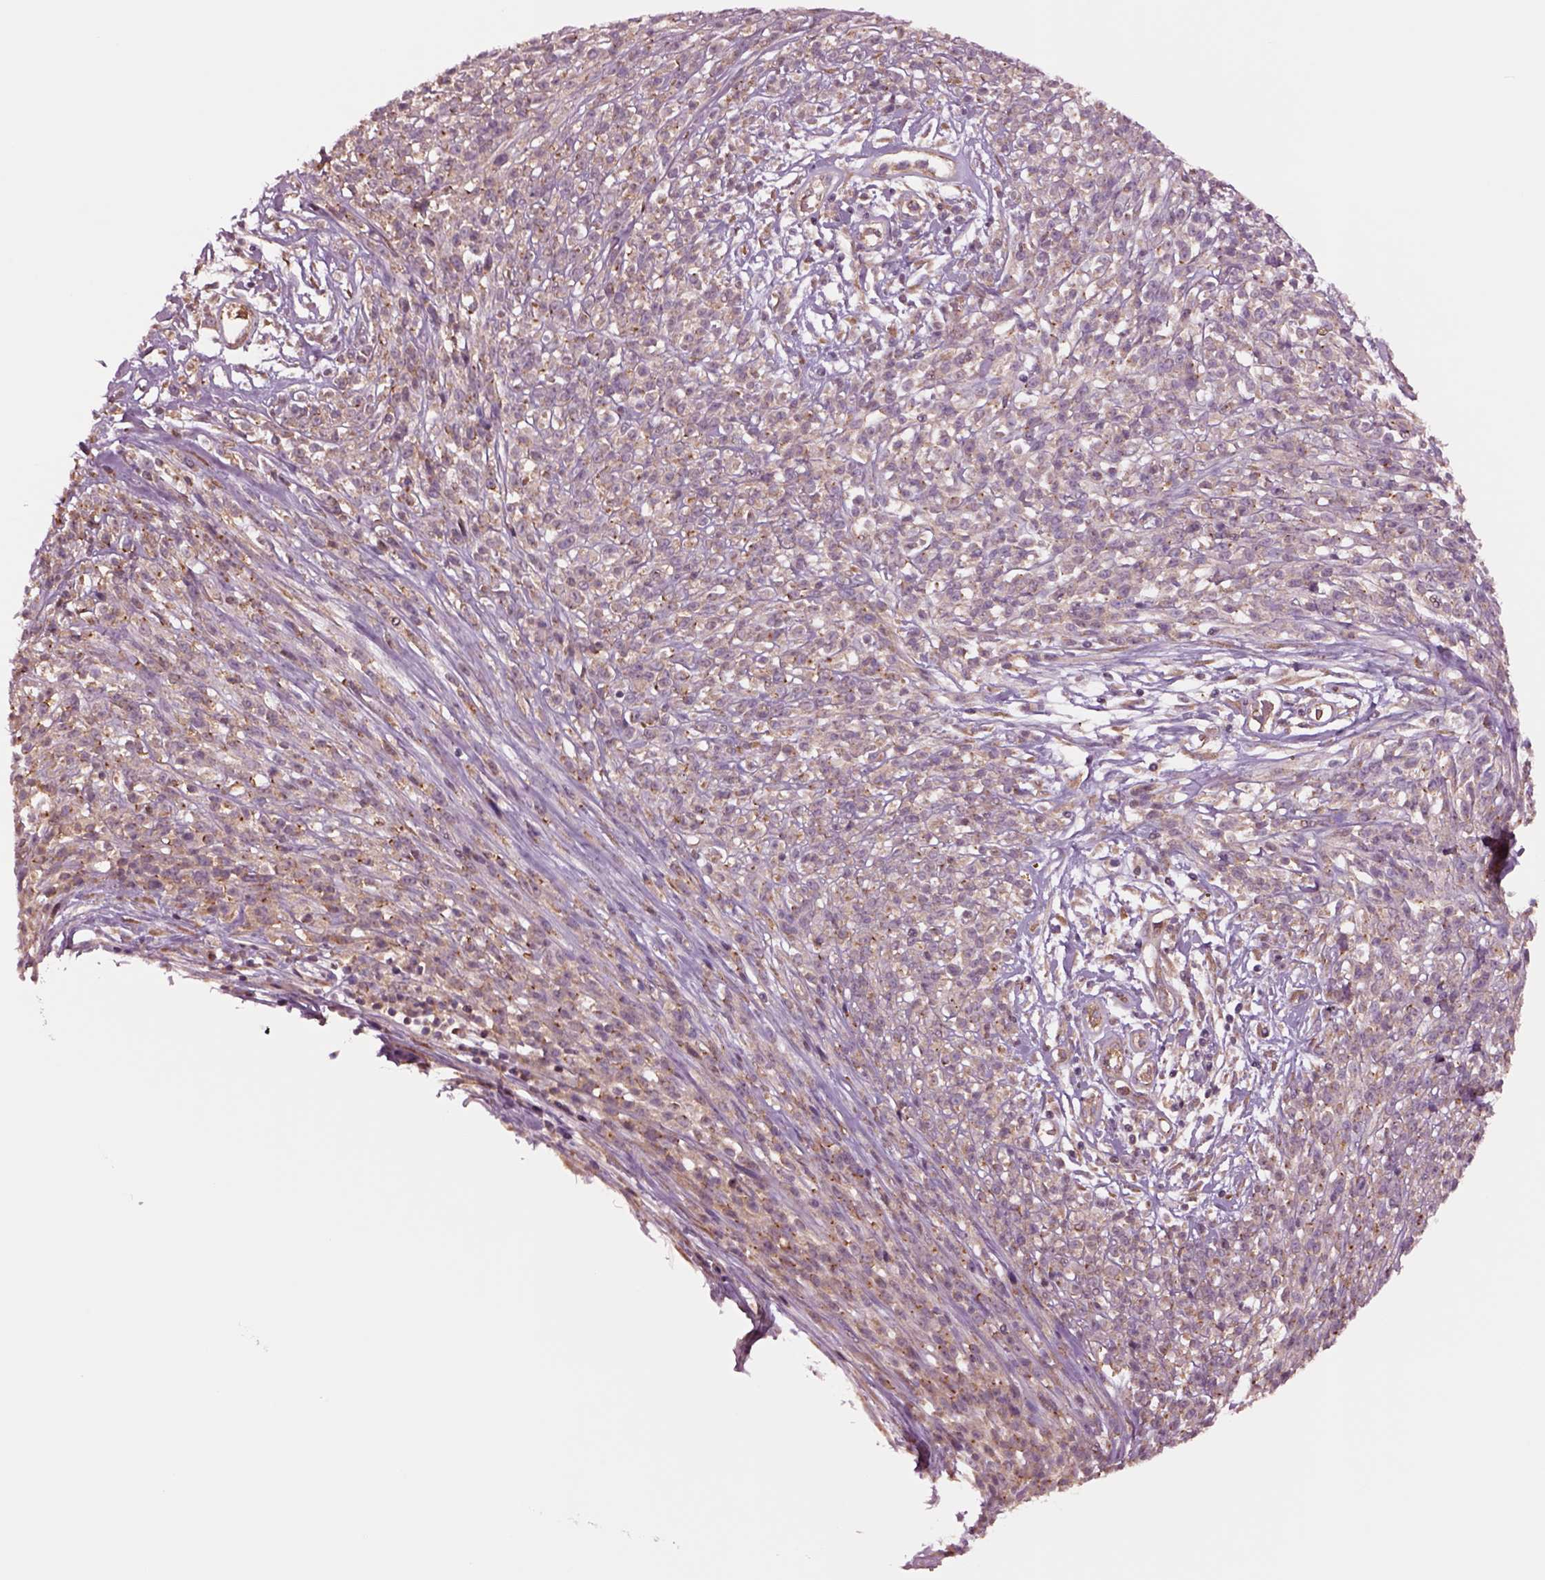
{"staining": {"intensity": "negative", "quantity": "none", "location": "none"}, "tissue": "melanoma", "cell_type": "Tumor cells", "image_type": "cancer", "snomed": [{"axis": "morphology", "description": "Malignant melanoma, NOS"}, {"axis": "topography", "description": "Skin"}, {"axis": "topography", "description": "Skin of trunk"}], "caption": "A high-resolution image shows immunohistochemistry (IHC) staining of malignant melanoma, which demonstrates no significant expression in tumor cells. (Immunohistochemistry, brightfield microscopy, high magnification).", "gene": "HTR1B", "patient": {"sex": "male", "age": 74}}